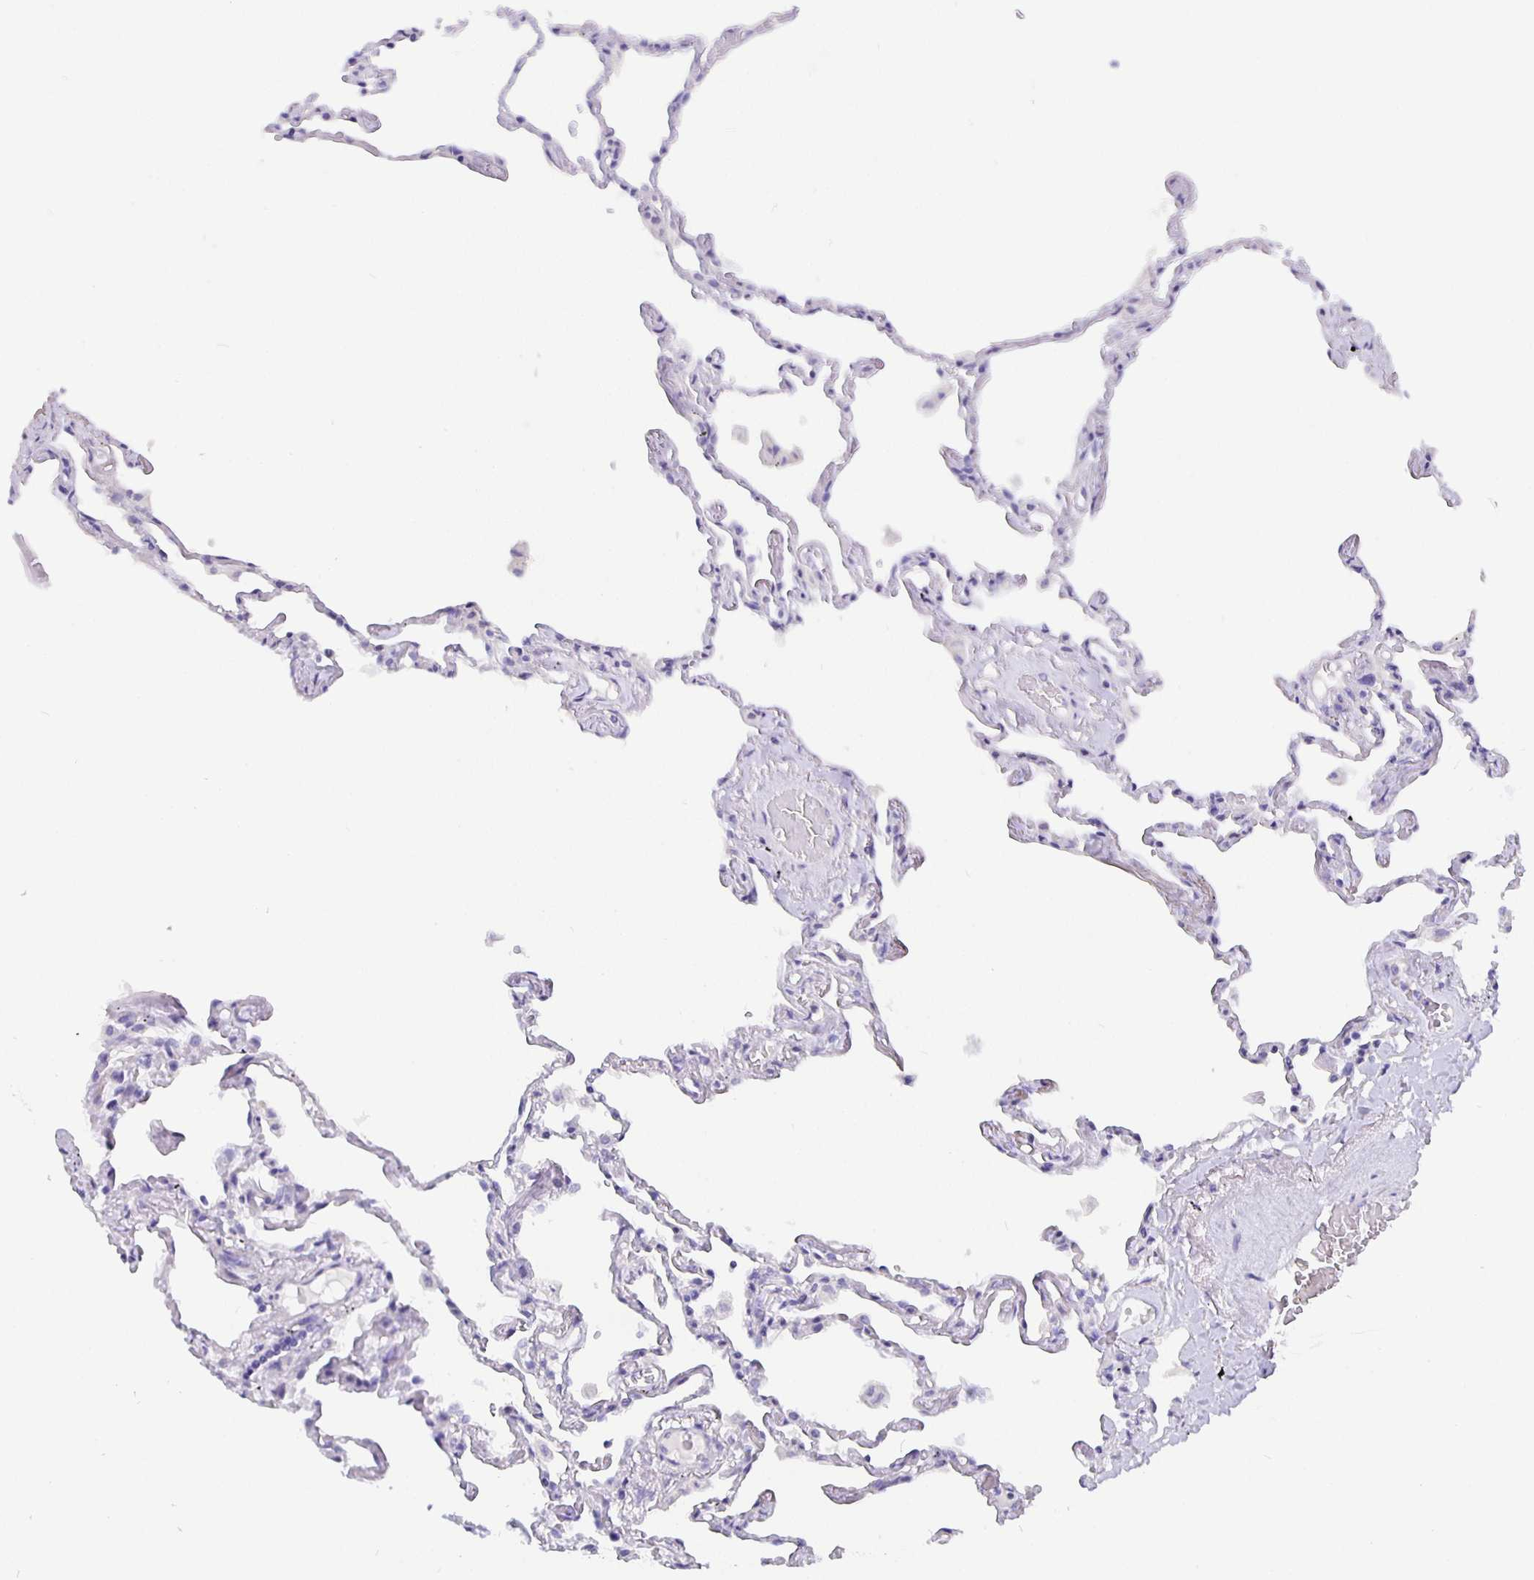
{"staining": {"intensity": "negative", "quantity": "none", "location": "none"}, "tissue": "lung", "cell_type": "Alveolar cells", "image_type": "normal", "snomed": [{"axis": "morphology", "description": "Normal tissue, NOS"}, {"axis": "topography", "description": "Lung"}], "caption": "Immunohistochemical staining of normal lung demonstrates no significant staining in alveolar cells.", "gene": "CFAP74", "patient": {"sex": "female", "age": 67}}